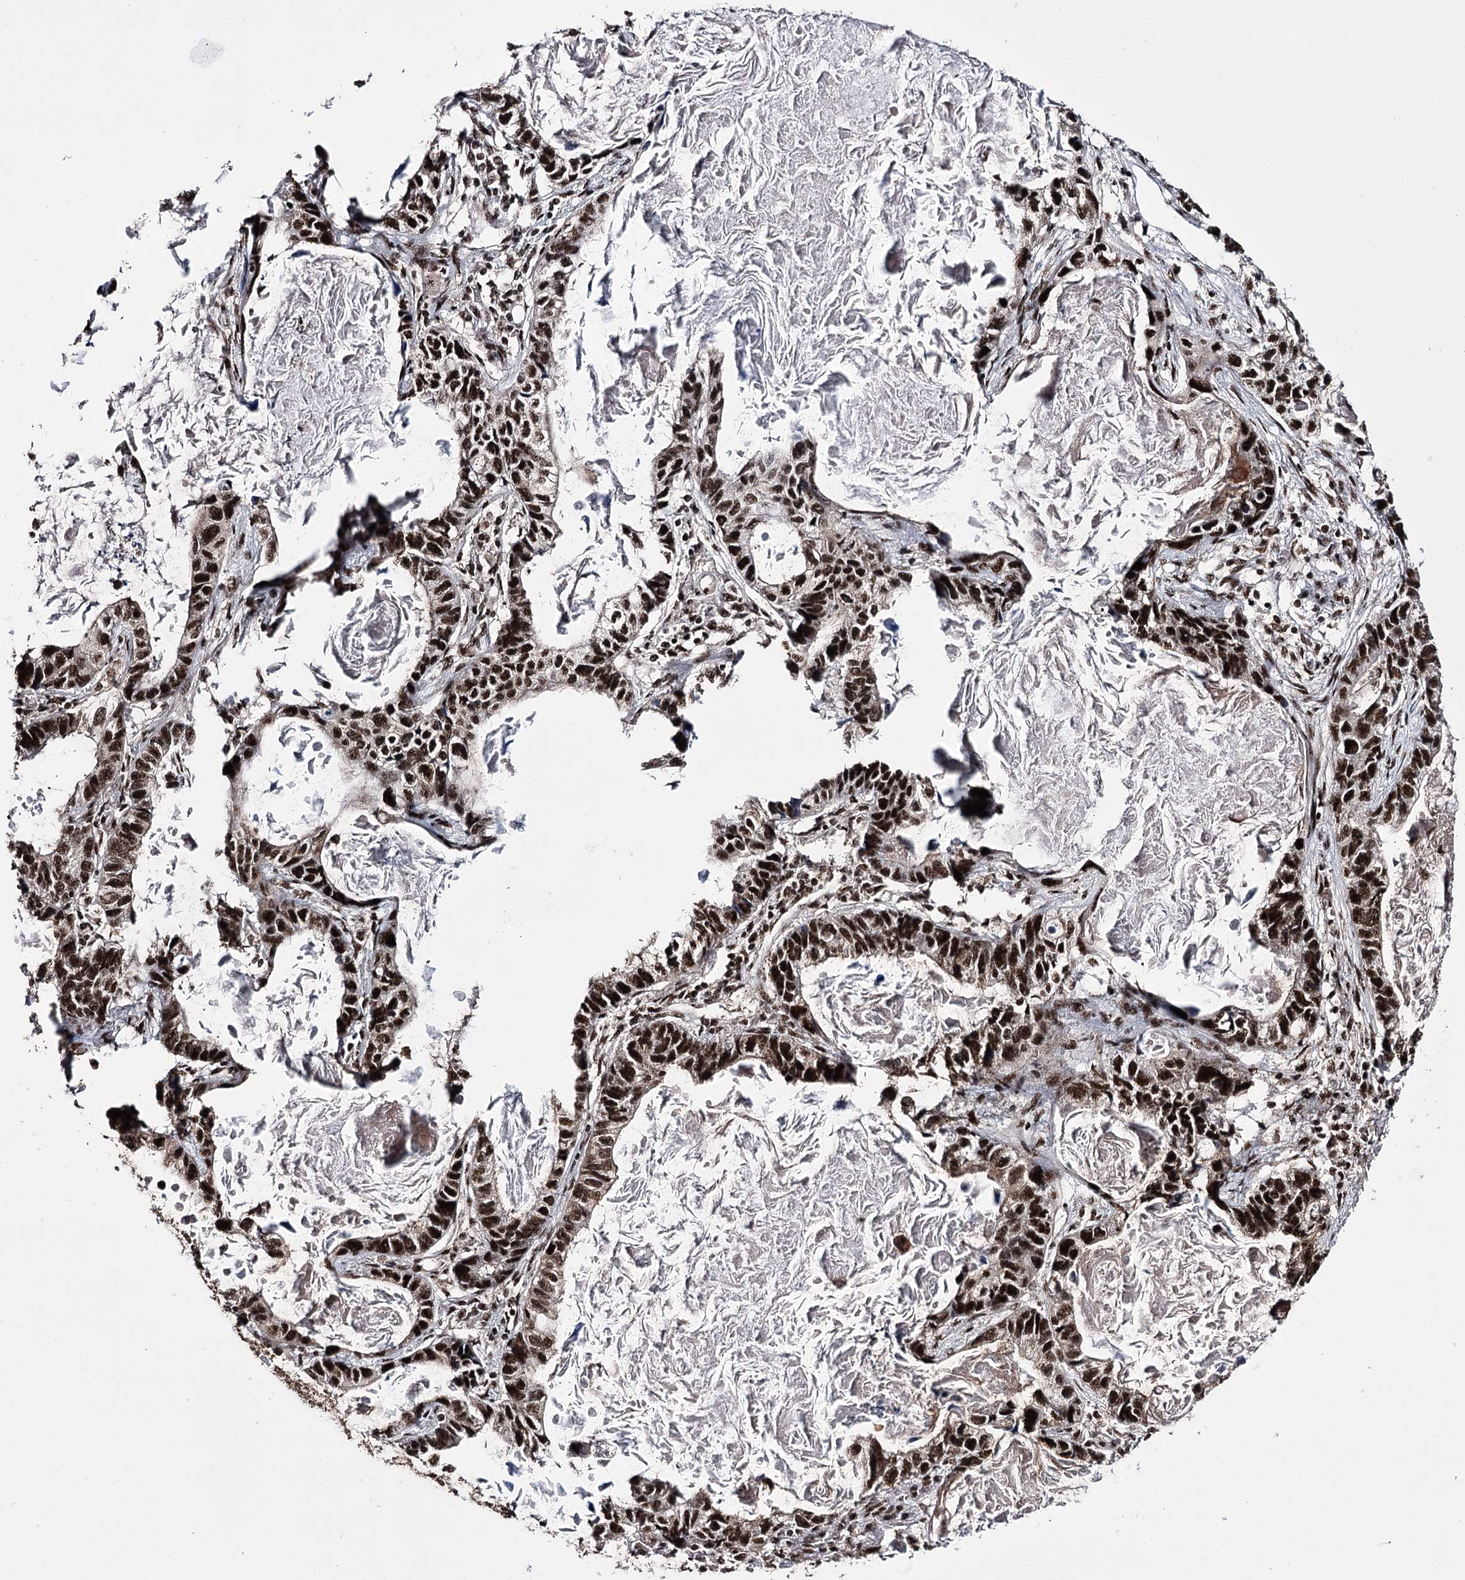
{"staining": {"intensity": "strong", "quantity": ">75%", "location": "nuclear"}, "tissue": "lung cancer", "cell_type": "Tumor cells", "image_type": "cancer", "snomed": [{"axis": "morphology", "description": "Adenocarcinoma, NOS"}, {"axis": "topography", "description": "Lung"}], "caption": "There is high levels of strong nuclear positivity in tumor cells of lung cancer (adenocarcinoma), as demonstrated by immunohistochemical staining (brown color).", "gene": "PRPF40A", "patient": {"sex": "male", "age": 67}}